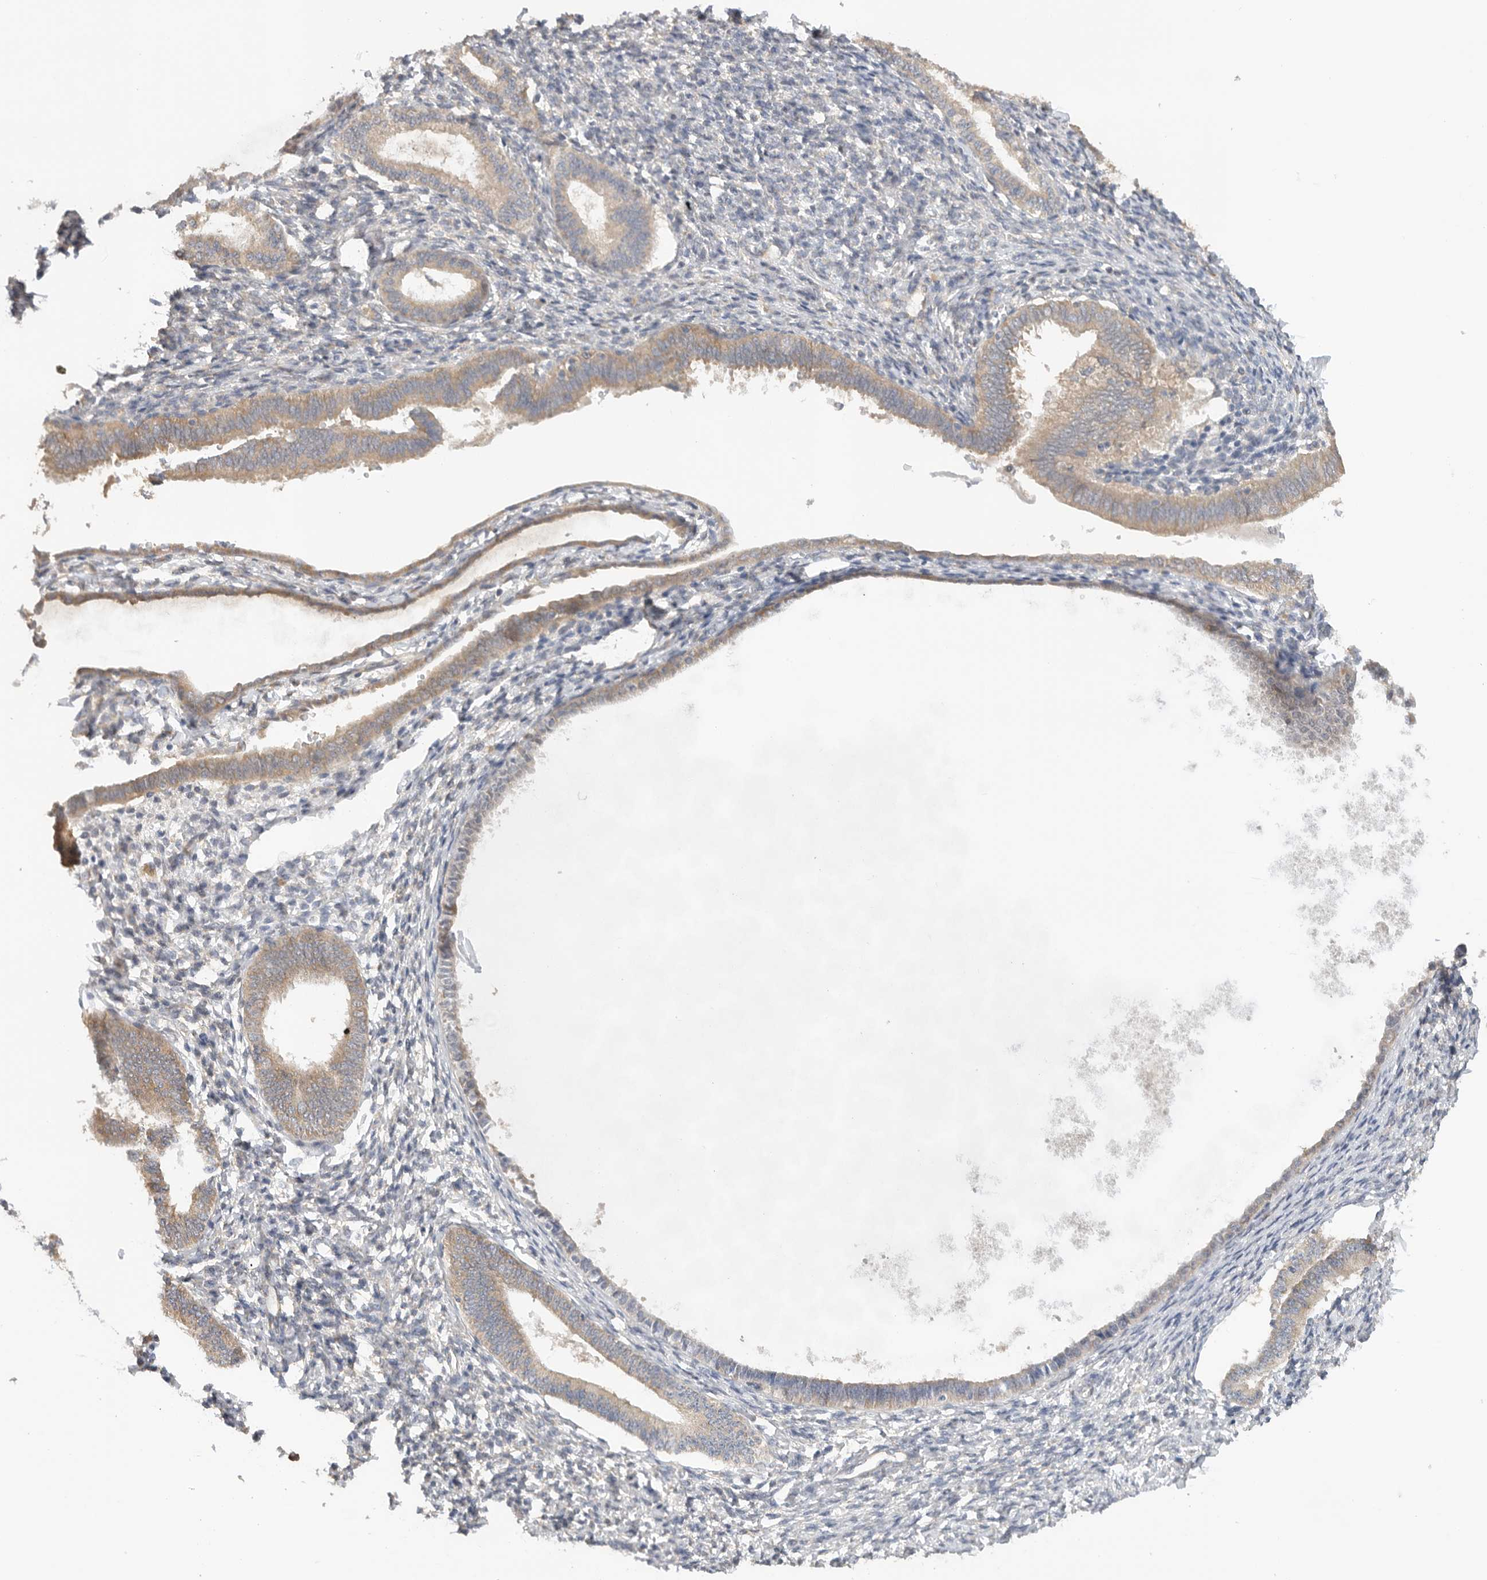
{"staining": {"intensity": "negative", "quantity": "none", "location": "none"}, "tissue": "endometrium", "cell_type": "Cells in endometrial stroma", "image_type": "normal", "snomed": [{"axis": "morphology", "description": "Normal tissue, NOS"}, {"axis": "topography", "description": "Endometrium"}], "caption": "The histopathology image demonstrates no significant positivity in cells in endometrial stroma of endometrium. (Stains: DAB immunohistochemistry (IHC) with hematoxylin counter stain, Microscopy: brightfield microscopy at high magnification).", "gene": "PUM1", "patient": {"sex": "female", "age": 77}}